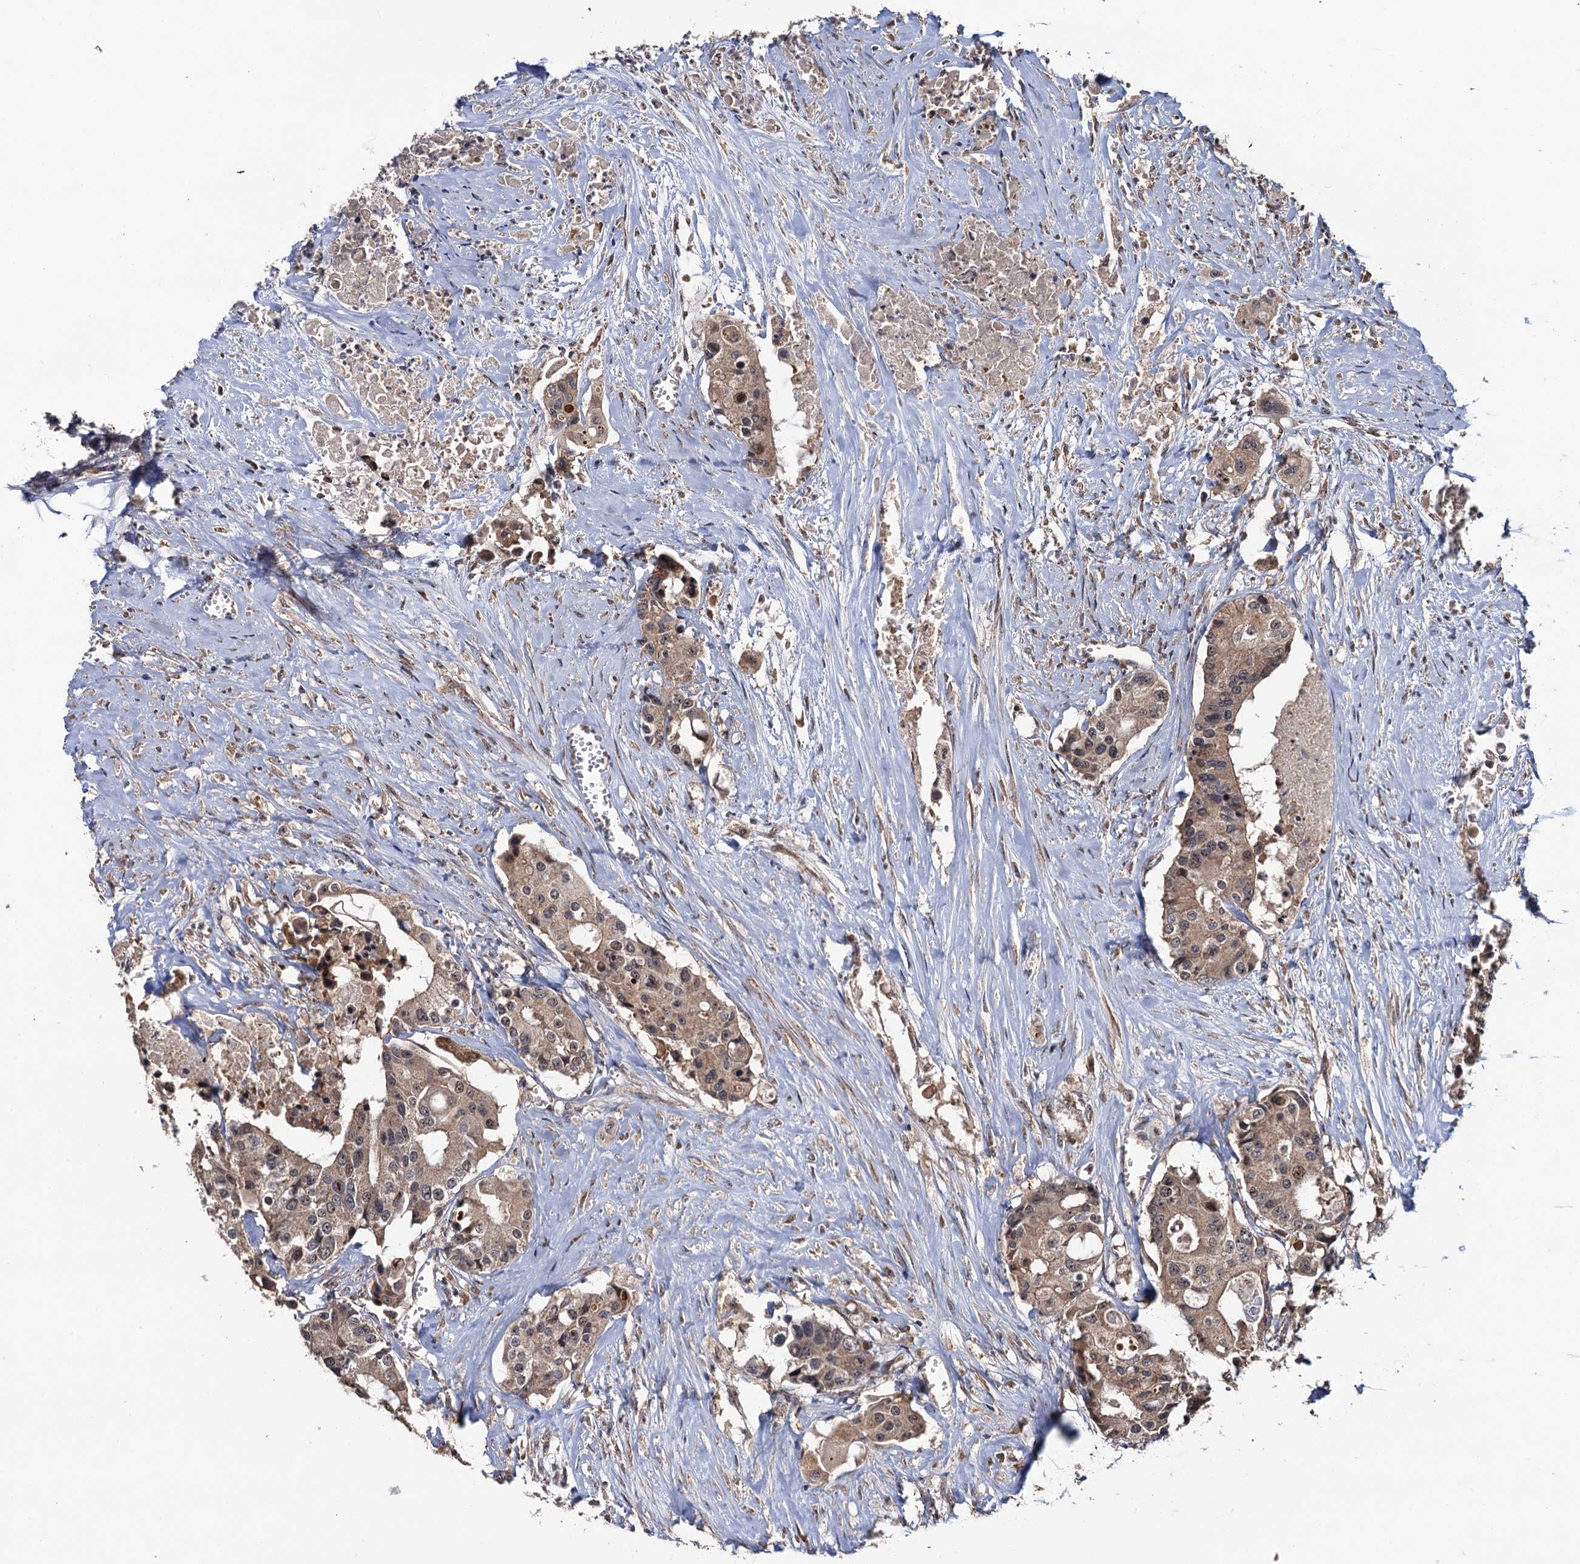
{"staining": {"intensity": "weak", "quantity": "25%-75%", "location": "cytoplasmic/membranous,nuclear"}, "tissue": "colorectal cancer", "cell_type": "Tumor cells", "image_type": "cancer", "snomed": [{"axis": "morphology", "description": "Adenocarcinoma, NOS"}, {"axis": "topography", "description": "Colon"}], "caption": "Tumor cells display low levels of weak cytoplasmic/membranous and nuclear positivity in about 25%-75% of cells in colorectal cancer.", "gene": "LRRC63", "patient": {"sex": "male", "age": 77}}